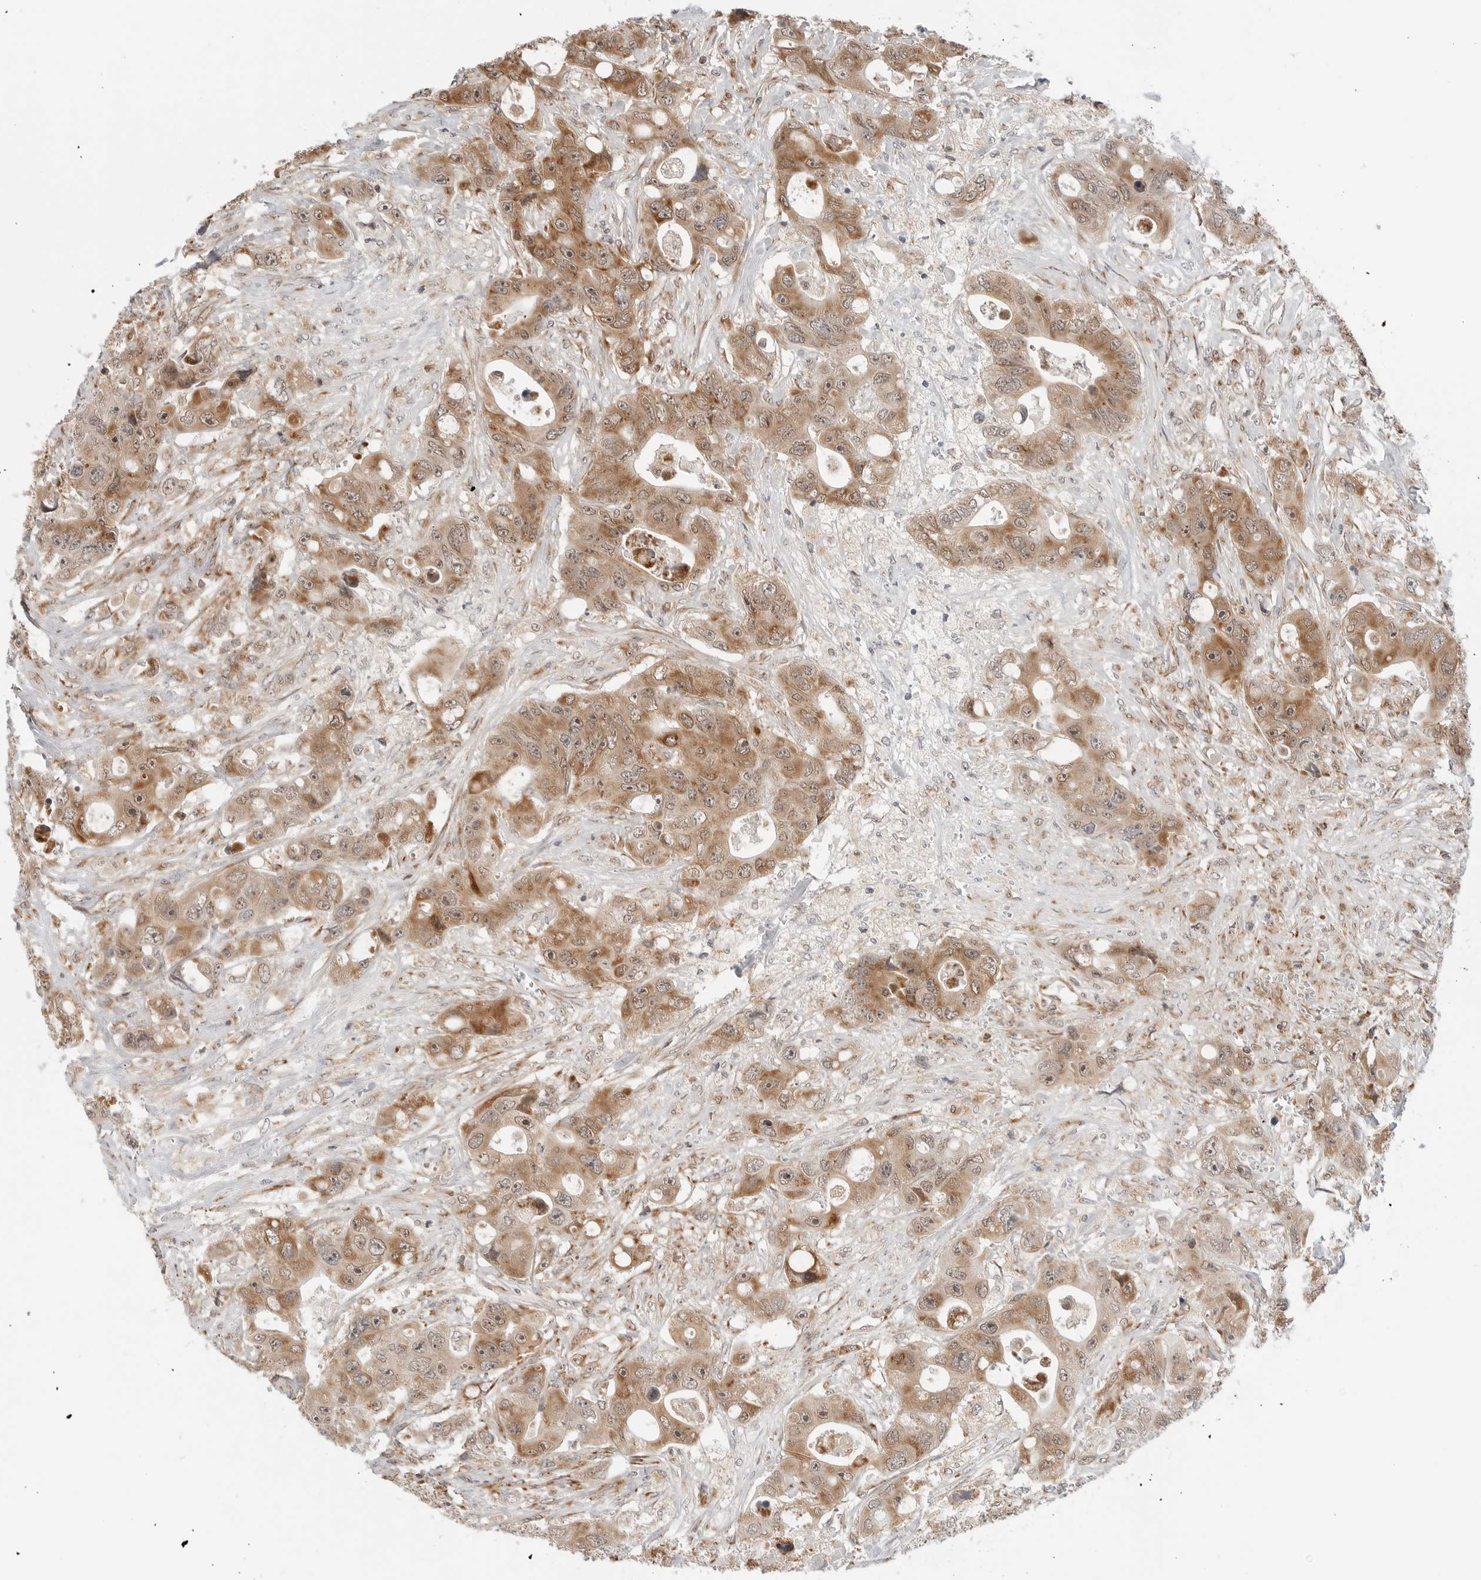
{"staining": {"intensity": "moderate", "quantity": ">75%", "location": "cytoplasmic/membranous"}, "tissue": "colorectal cancer", "cell_type": "Tumor cells", "image_type": "cancer", "snomed": [{"axis": "morphology", "description": "Adenocarcinoma, NOS"}, {"axis": "topography", "description": "Colon"}], "caption": "Colorectal cancer stained with DAB IHC displays medium levels of moderate cytoplasmic/membranous staining in about >75% of tumor cells. The staining was performed using DAB (3,3'-diaminobenzidine), with brown indicating positive protein expression. Nuclei are stained blue with hematoxylin.", "gene": "POLR3GL", "patient": {"sex": "female", "age": 46}}